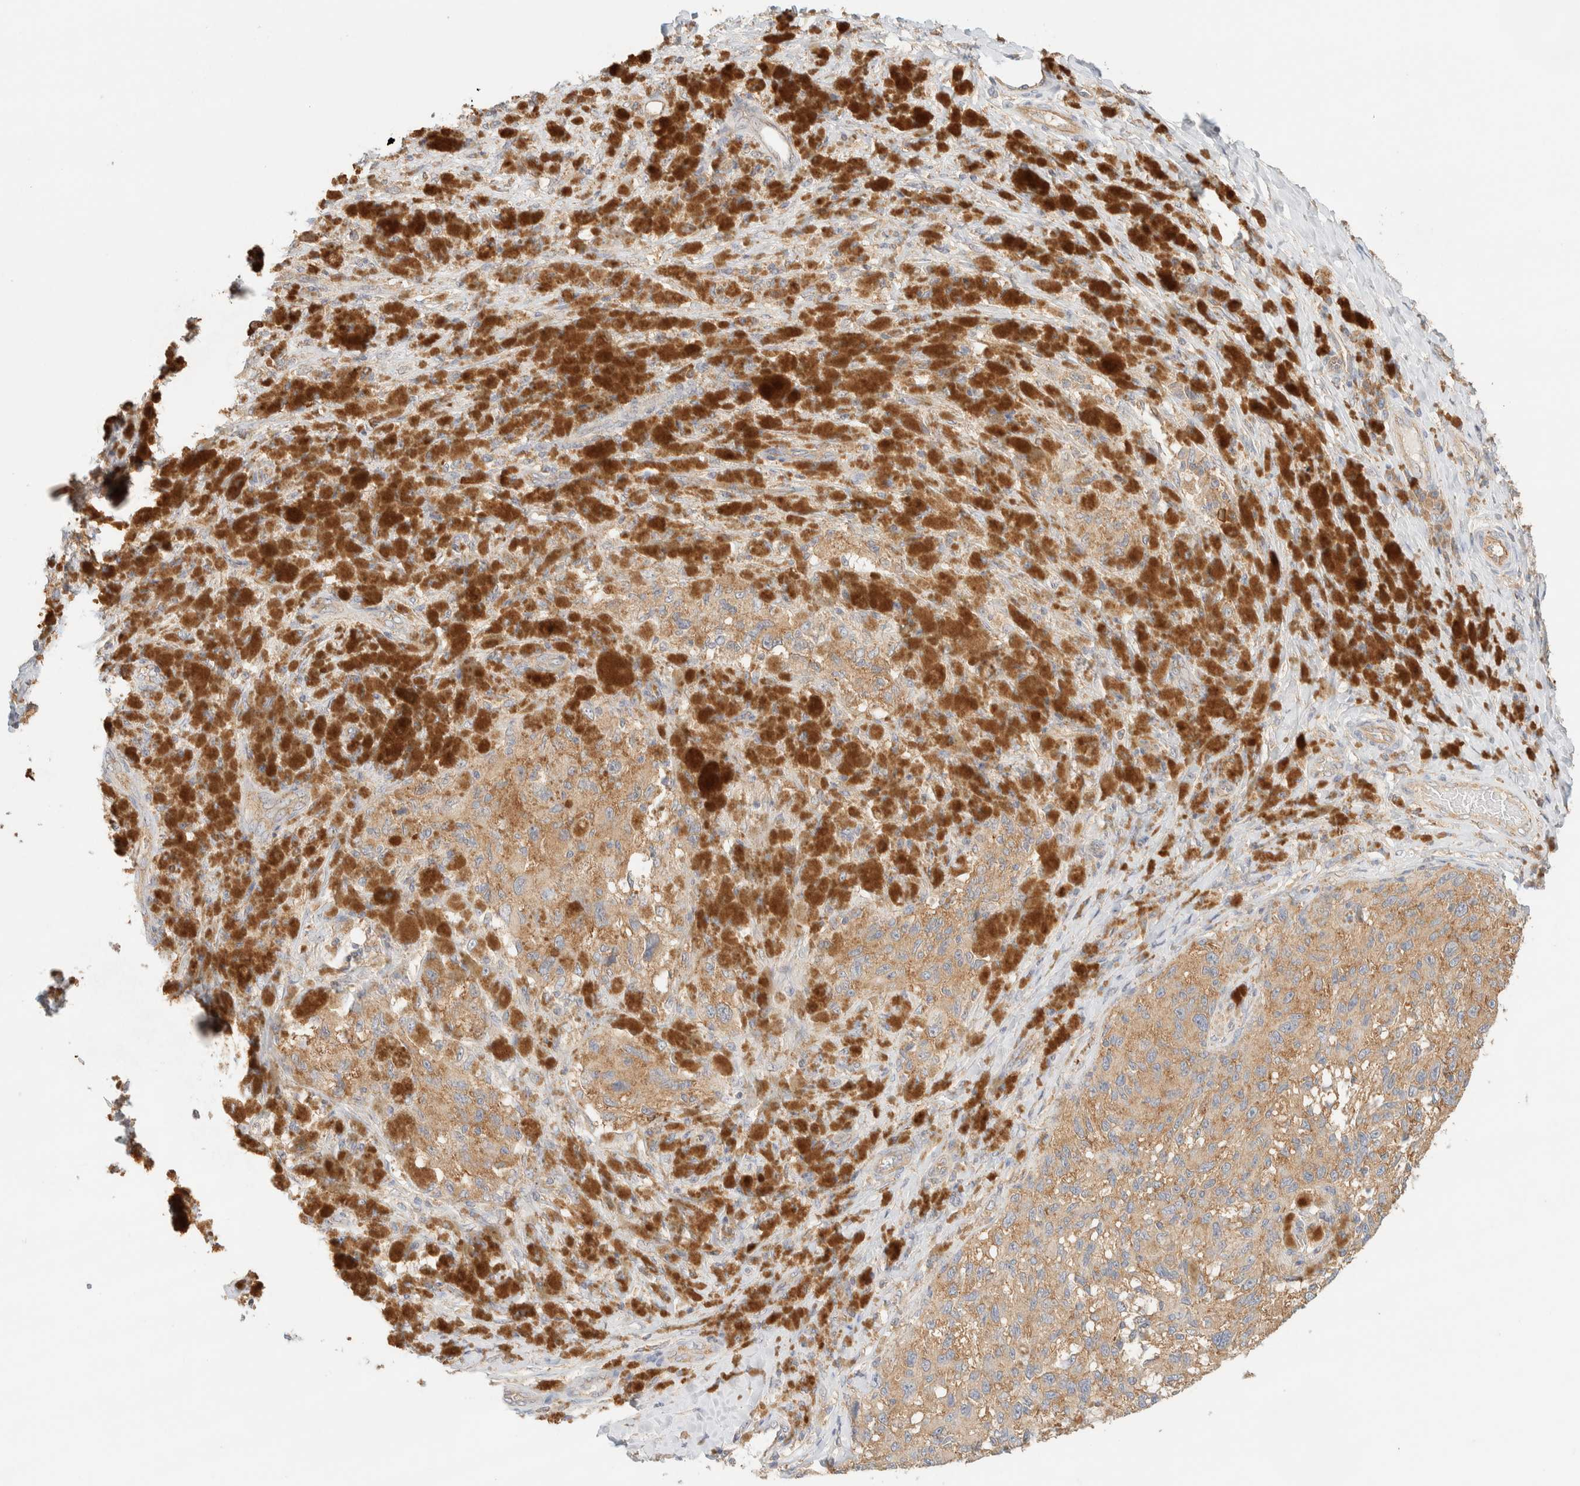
{"staining": {"intensity": "moderate", "quantity": ">75%", "location": "cytoplasmic/membranous"}, "tissue": "melanoma", "cell_type": "Tumor cells", "image_type": "cancer", "snomed": [{"axis": "morphology", "description": "Malignant melanoma, NOS"}, {"axis": "topography", "description": "Skin"}], "caption": "Melanoma stained with DAB (3,3'-diaminobenzidine) IHC displays medium levels of moderate cytoplasmic/membranous positivity in approximately >75% of tumor cells.", "gene": "TBC1D8B", "patient": {"sex": "female", "age": 73}}